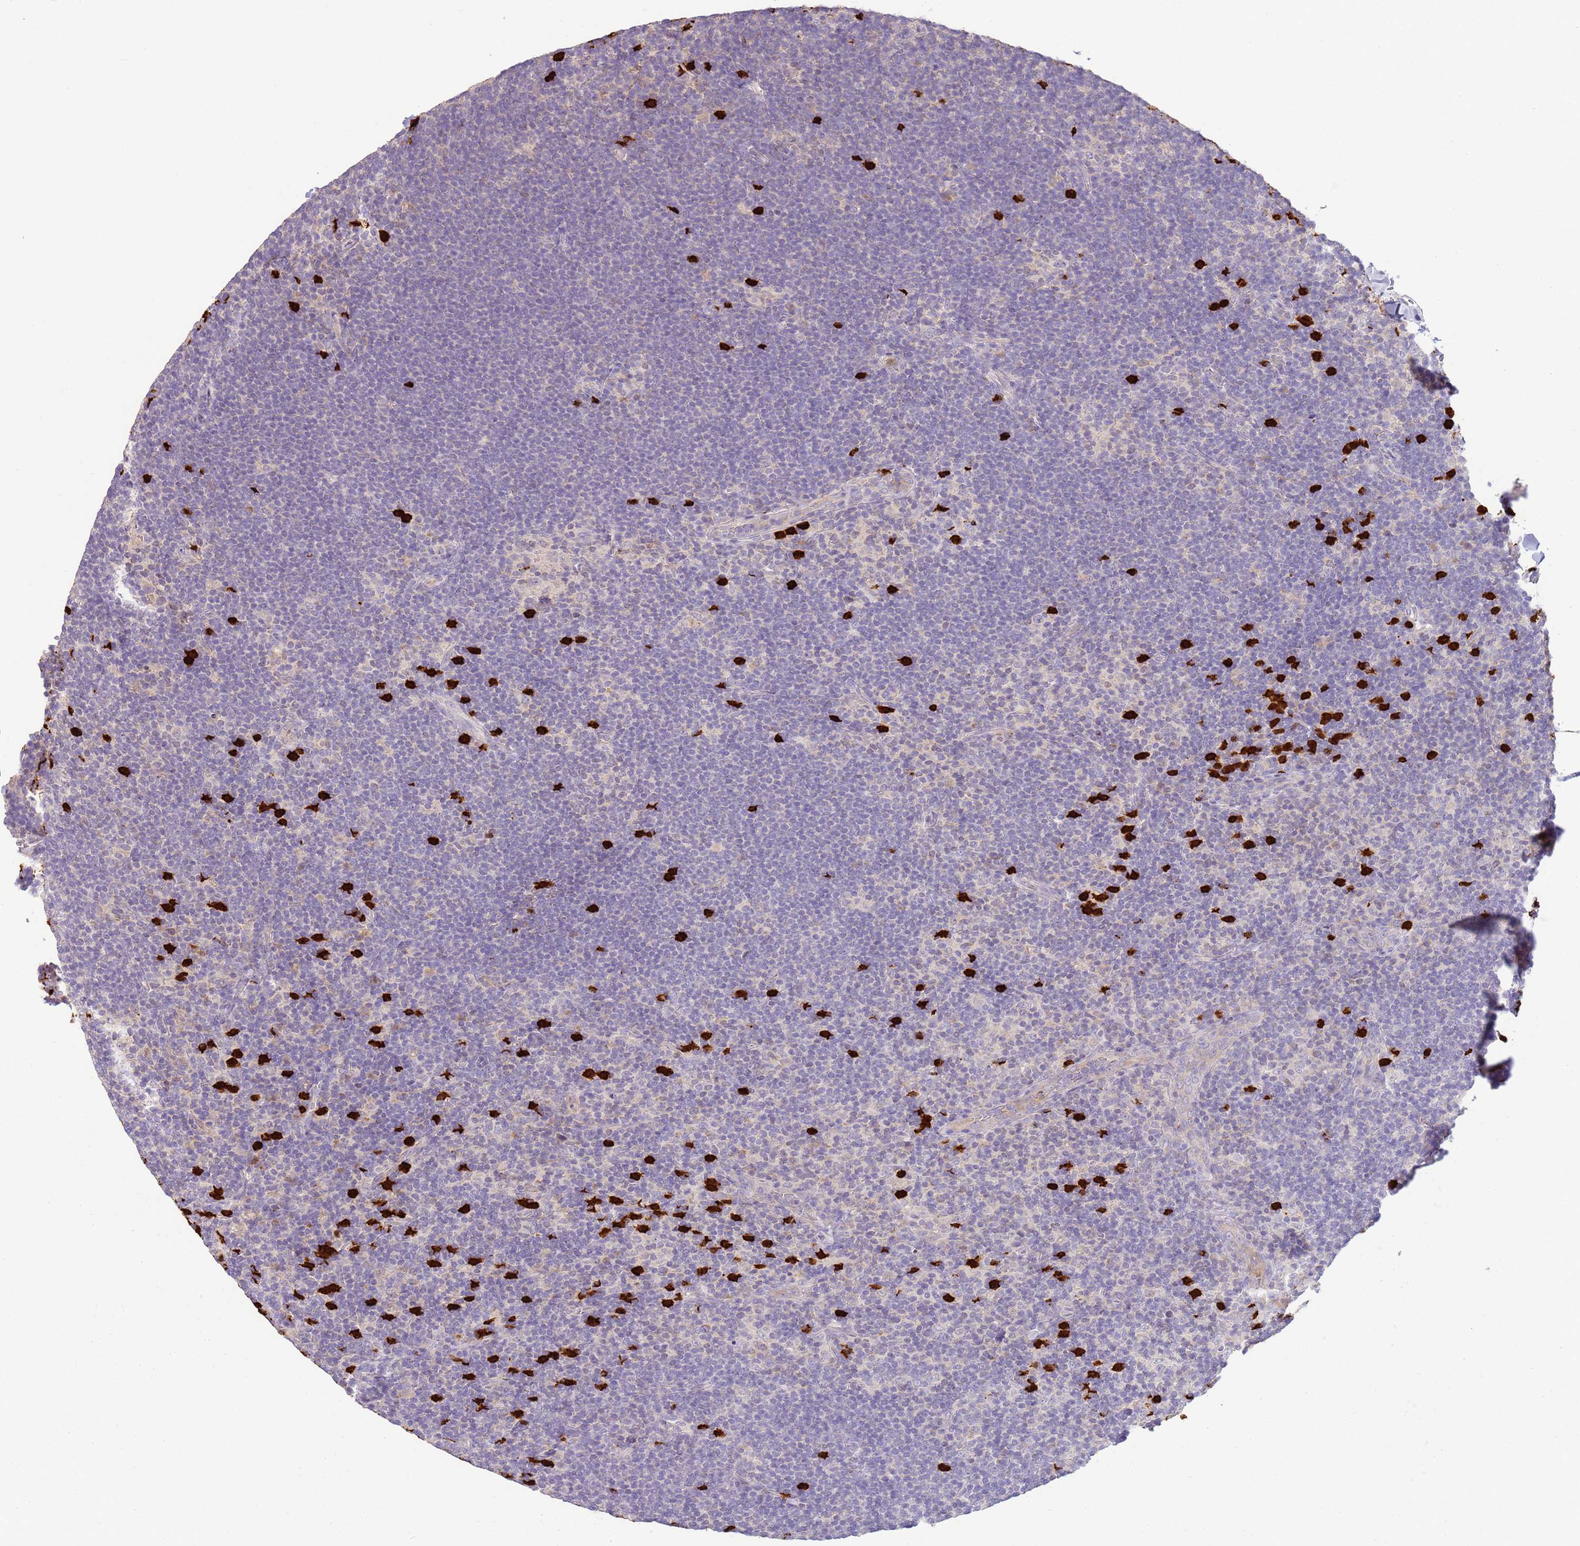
{"staining": {"intensity": "negative", "quantity": "none", "location": "none"}, "tissue": "lymphoma", "cell_type": "Tumor cells", "image_type": "cancer", "snomed": [{"axis": "morphology", "description": "Hodgkin's disease, NOS"}, {"axis": "topography", "description": "Lymph node"}], "caption": "This is an immunohistochemistry histopathology image of human Hodgkin's disease. There is no expression in tumor cells.", "gene": "IL2RG", "patient": {"sex": "female", "age": 57}}